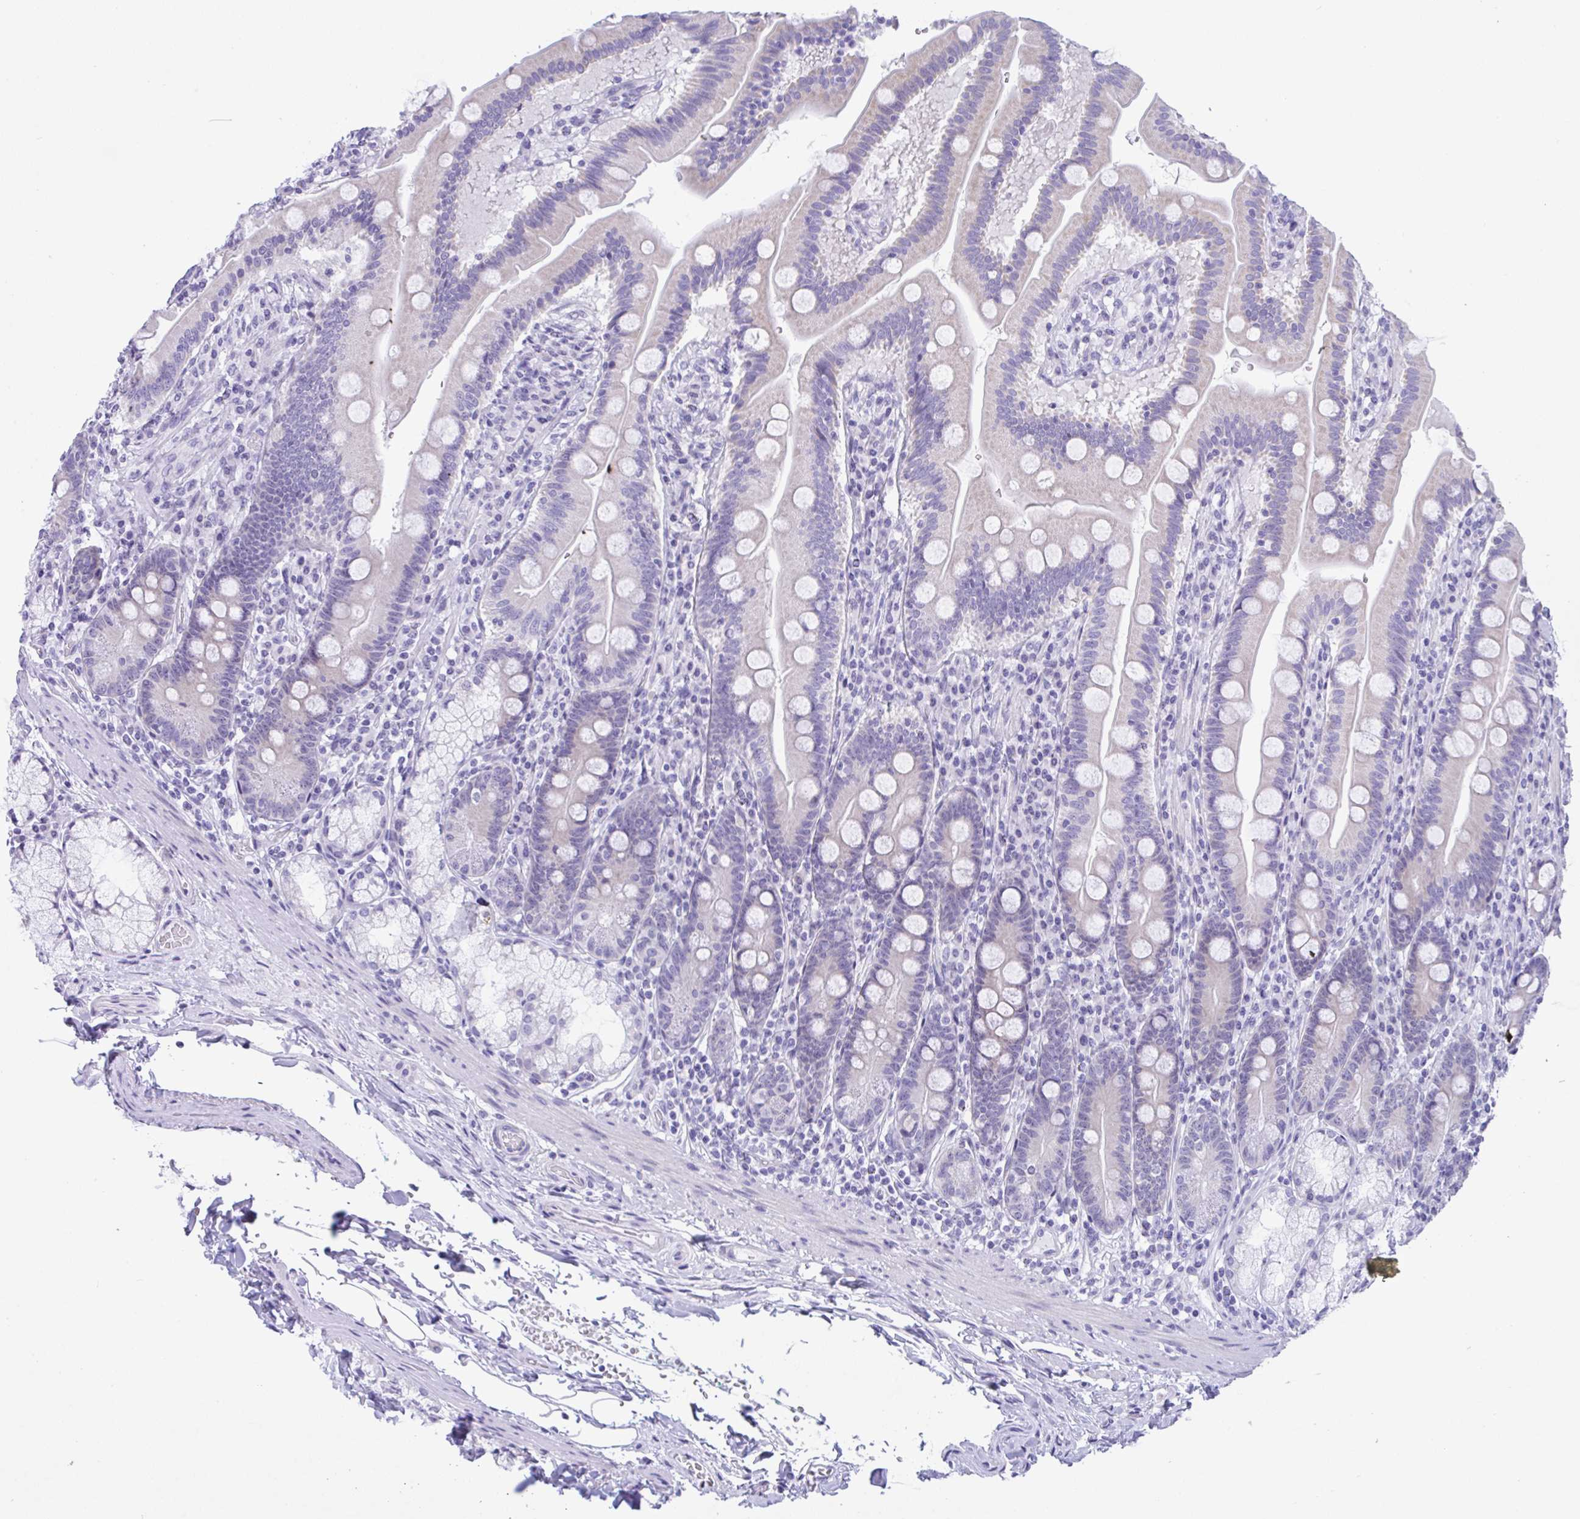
{"staining": {"intensity": "weak", "quantity": "<25%", "location": "cytoplasmic/membranous"}, "tissue": "duodenum", "cell_type": "Glandular cells", "image_type": "normal", "snomed": [{"axis": "morphology", "description": "Normal tissue, NOS"}, {"axis": "topography", "description": "Duodenum"}], "caption": "This is a histopathology image of immunohistochemistry (IHC) staining of normal duodenum, which shows no positivity in glandular cells. The staining is performed using DAB (3,3'-diaminobenzidine) brown chromogen with nuclei counter-stained in using hematoxylin.", "gene": "YBX2", "patient": {"sex": "female", "age": 67}}